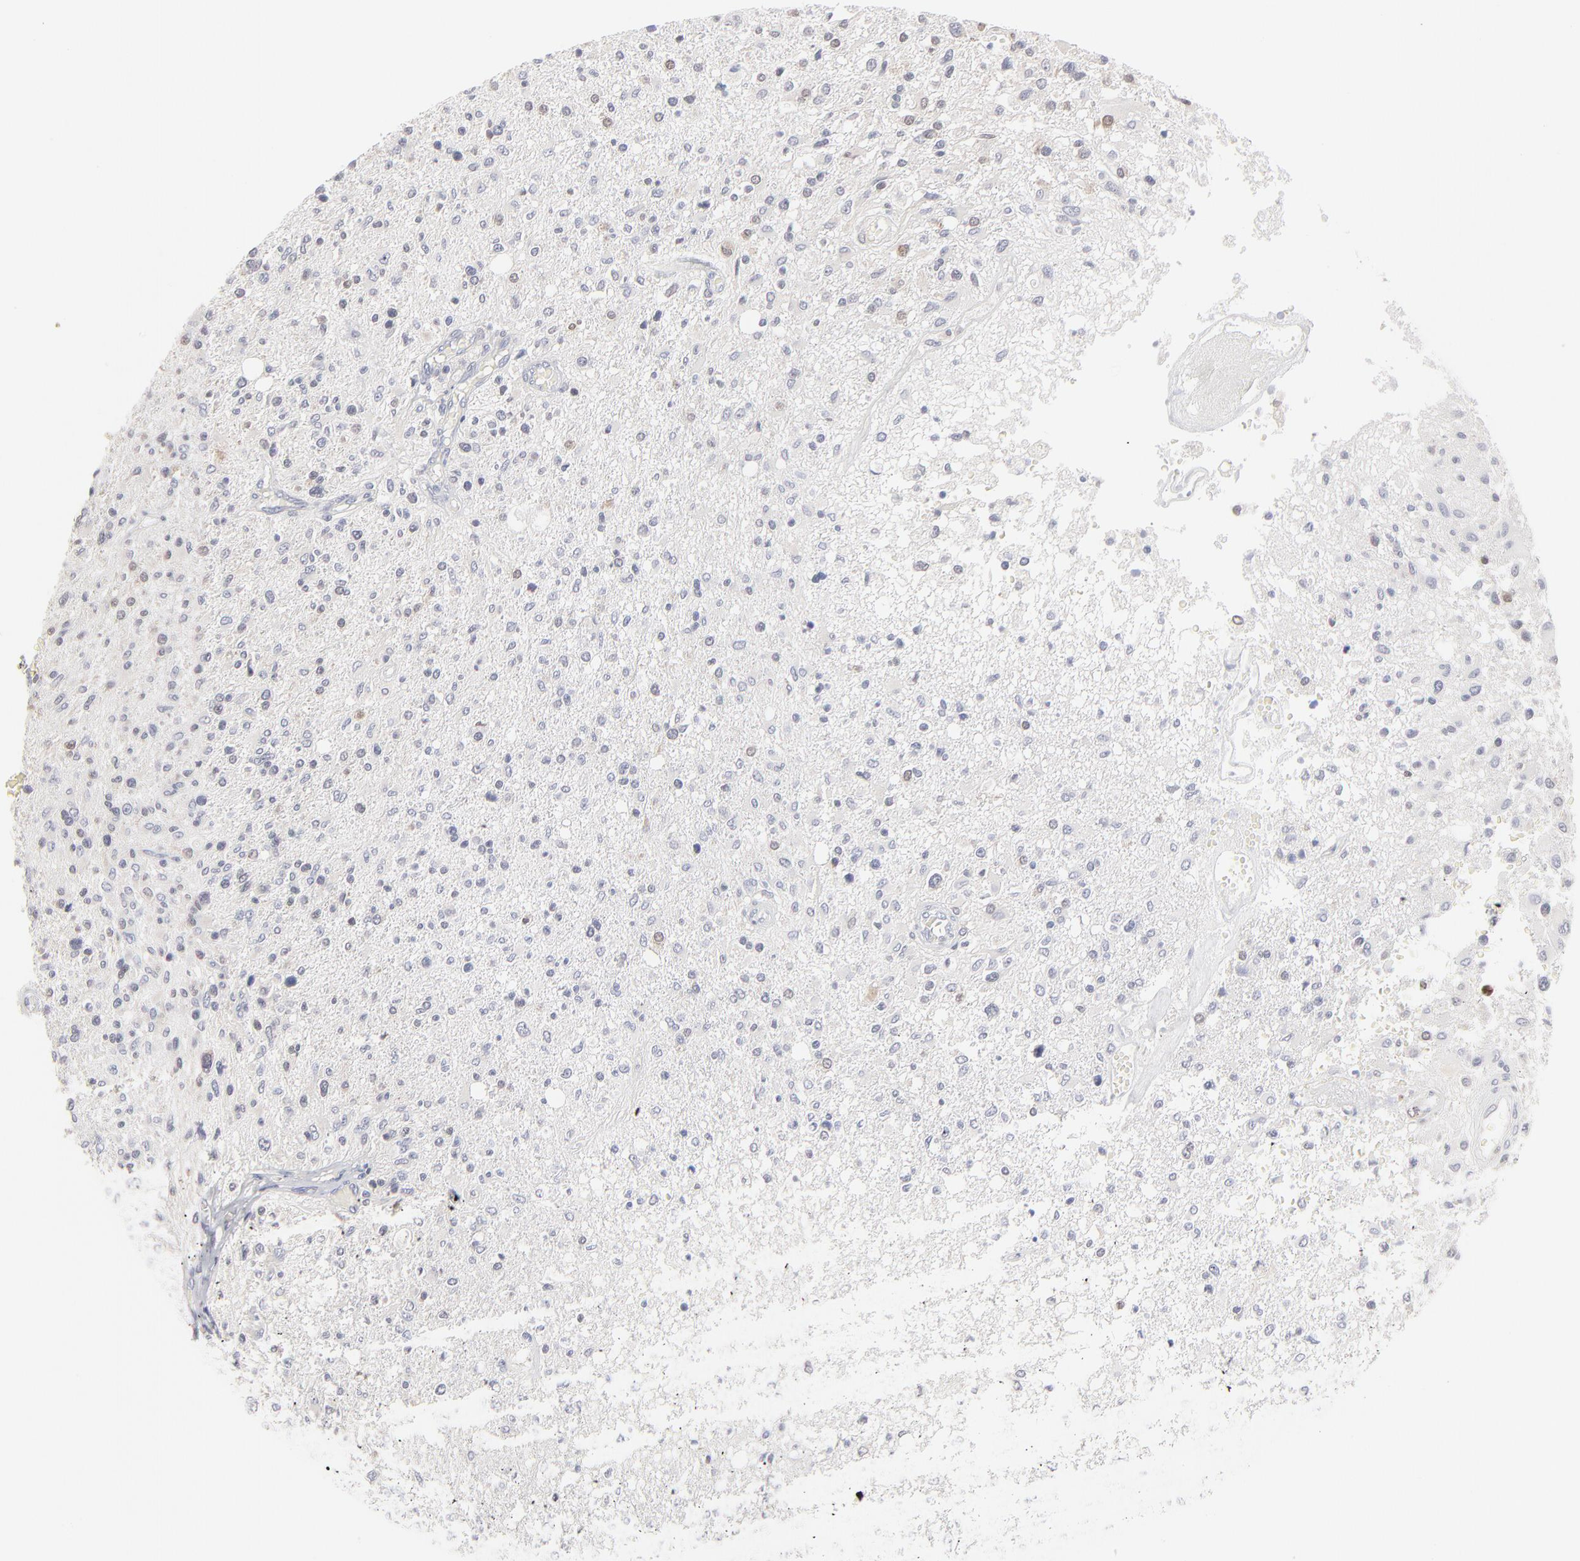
{"staining": {"intensity": "weak", "quantity": "<25%", "location": "nuclear"}, "tissue": "glioma", "cell_type": "Tumor cells", "image_type": "cancer", "snomed": [{"axis": "morphology", "description": "Glioma, malignant, High grade"}, {"axis": "topography", "description": "Cerebral cortex"}], "caption": "DAB (3,3'-diaminobenzidine) immunohistochemical staining of human malignant high-grade glioma displays no significant positivity in tumor cells.", "gene": "RBM3", "patient": {"sex": "male", "age": 76}}